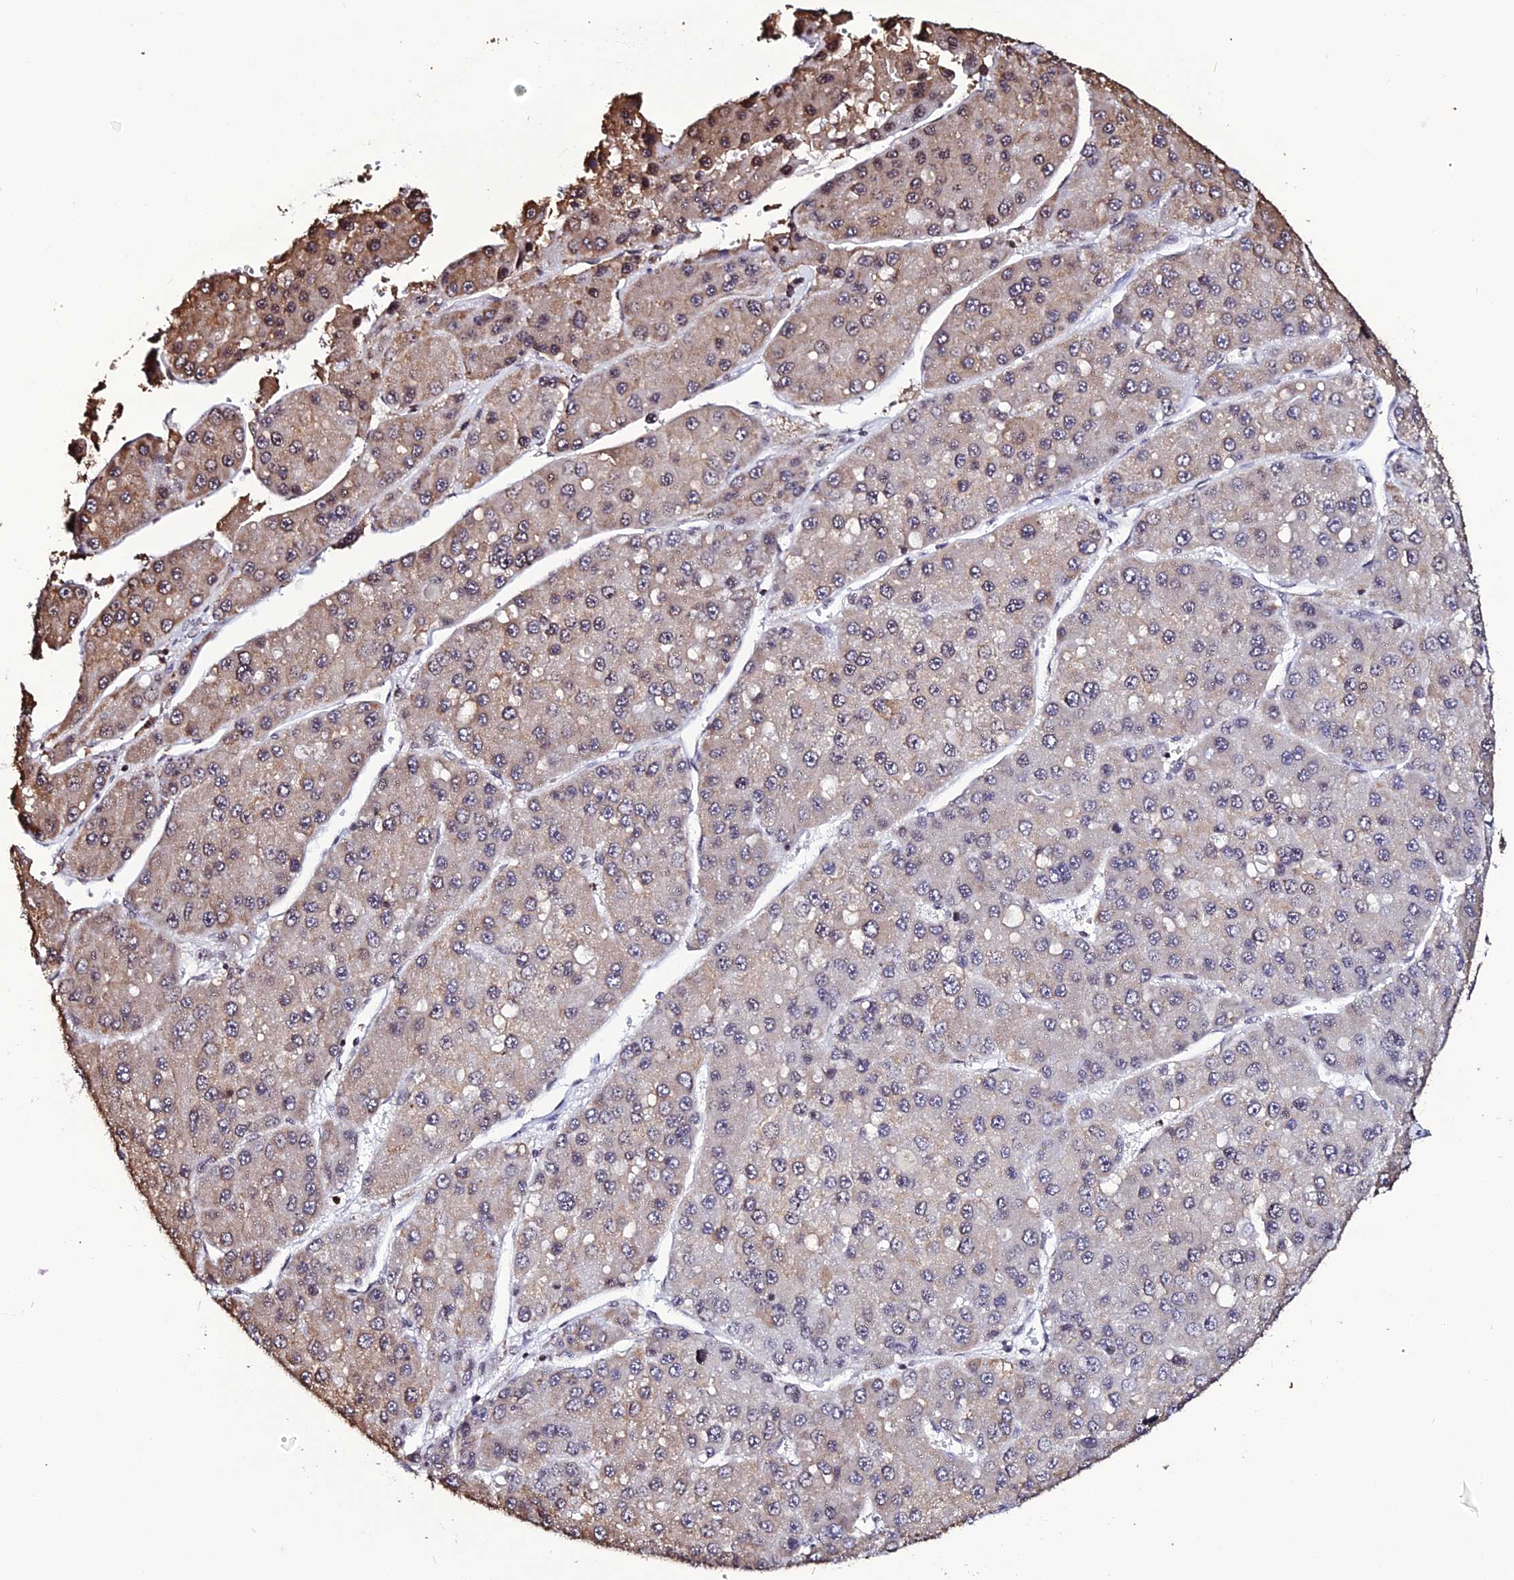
{"staining": {"intensity": "weak", "quantity": "25%-75%", "location": "cytoplasmic/membranous"}, "tissue": "liver cancer", "cell_type": "Tumor cells", "image_type": "cancer", "snomed": [{"axis": "morphology", "description": "Carcinoma, Hepatocellular, NOS"}, {"axis": "topography", "description": "Liver"}], "caption": "A brown stain highlights weak cytoplasmic/membranous expression of a protein in human hepatocellular carcinoma (liver) tumor cells. (DAB (3,3'-diaminobenzidine) IHC, brown staining for protein, blue staining for nuclei).", "gene": "MACROH2A2", "patient": {"sex": "female", "age": 73}}